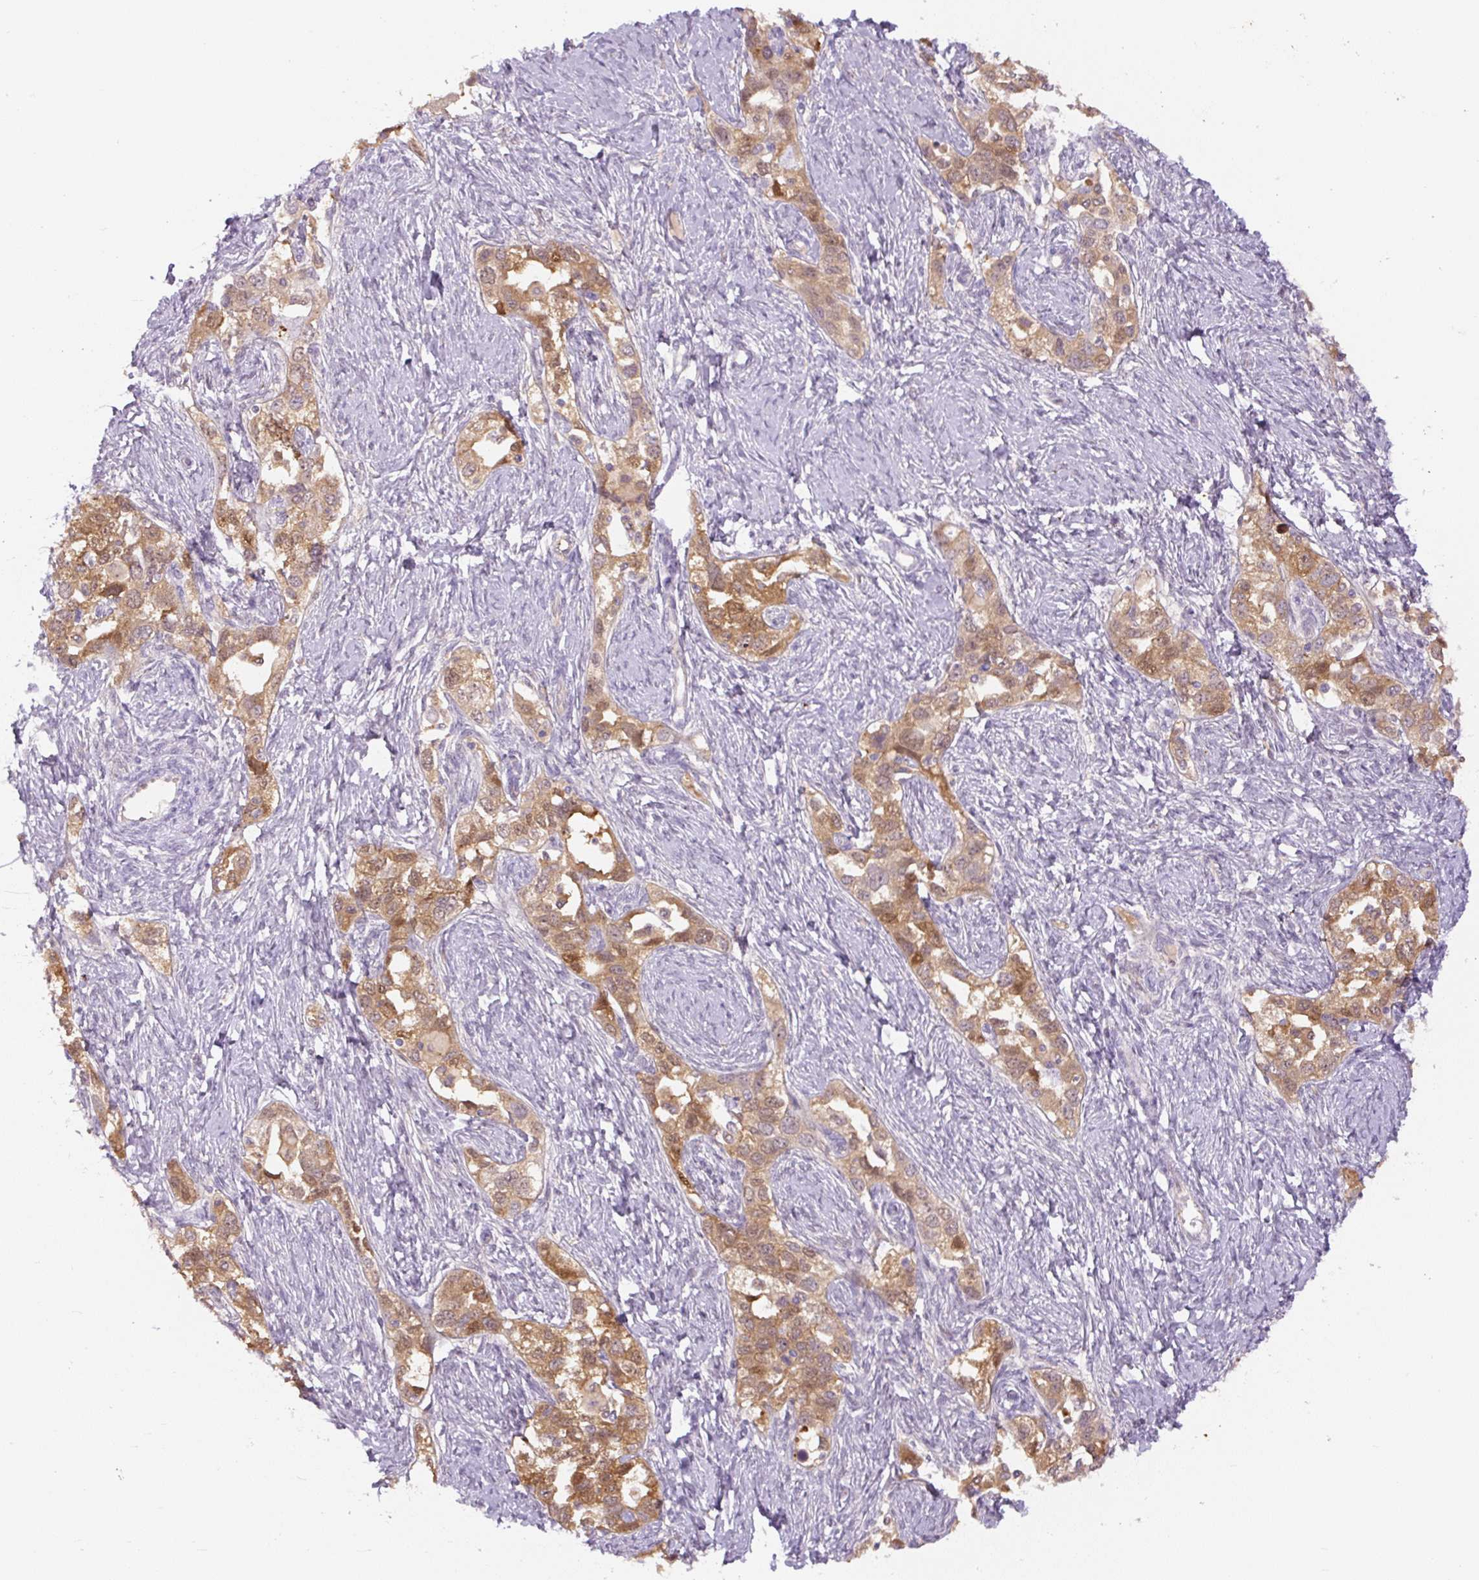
{"staining": {"intensity": "moderate", "quantity": ">75%", "location": "cytoplasmic/membranous,nuclear"}, "tissue": "ovarian cancer", "cell_type": "Tumor cells", "image_type": "cancer", "snomed": [{"axis": "morphology", "description": "Carcinoma, NOS"}, {"axis": "morphology", "description": "Cystadenocarcinoma, serous, NOS"}, {"axis": "topography", "description": "Ovary"}], "caption": "Ovarian cancer (serous cystadenocarcinoma) tissue demonstrates moderate cytoplasmic/membranous and nuclear expression in about >75% of tumor cells, visualized by immunohistochemistry.", "gene": "SPSB2", "patient": {"sex": "female", "age": 69}}